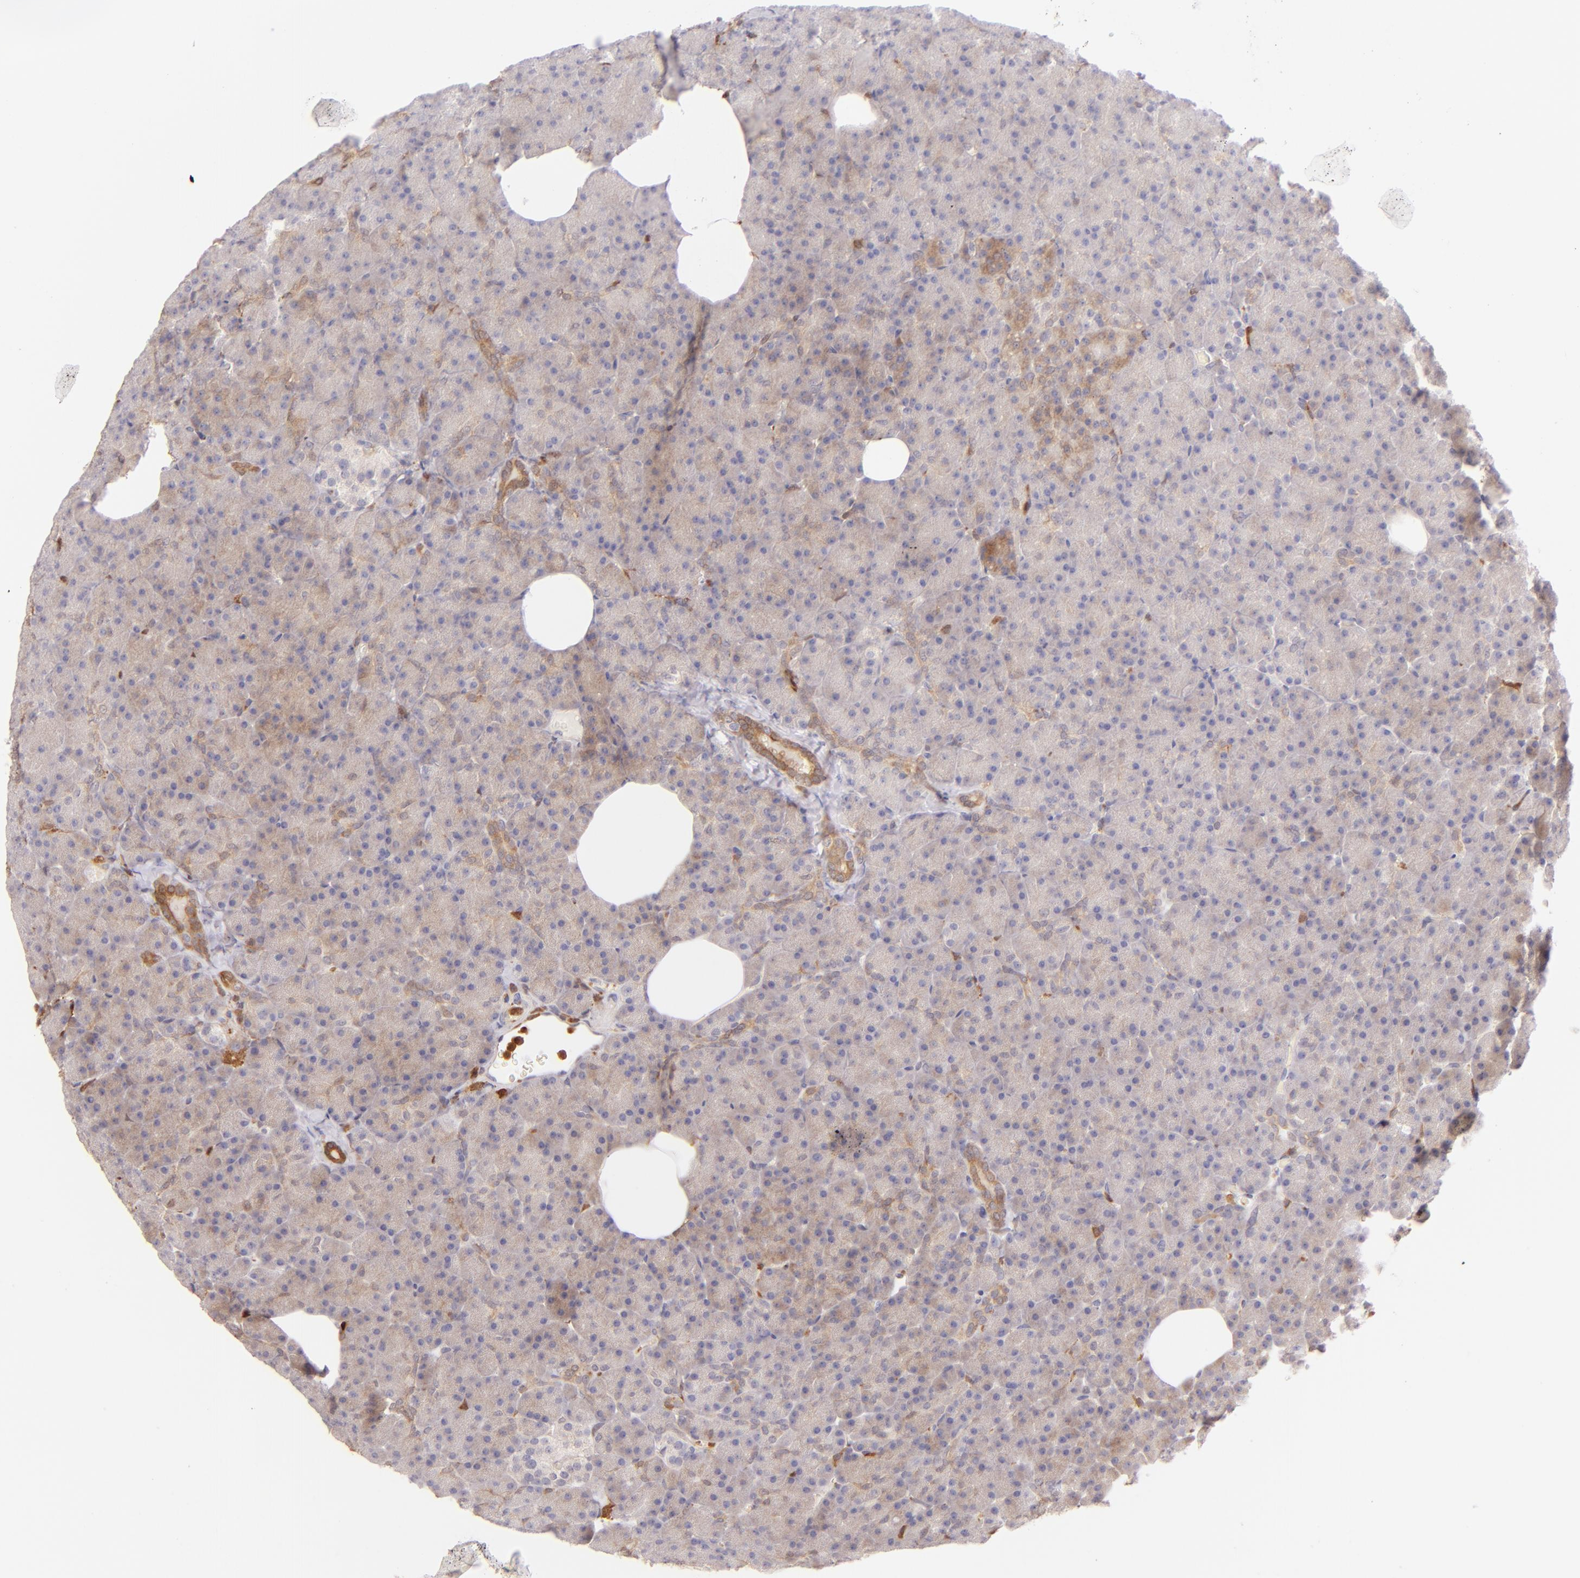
{"staining": {"intensity": "weak", "quantity": ">75%", "location": "cytoplasmic/membranous"}, "tissue": "pancreas", "cell_type": "Exocrine glandular cells", "image_type": "normal", "snomed": [{"axis": "morphology", "description": "Normal tissue, NOS"}, {"axis": "topography", "description": "Pancreas"}], "caption": "Exocrine glandular cells reveal low levels of weak cytoplasmic/membranous staining in approximately >75% of cells in unremarkable pancreas.", "gene": "BTK", "patient": {"sex": "female", "age": 35}}